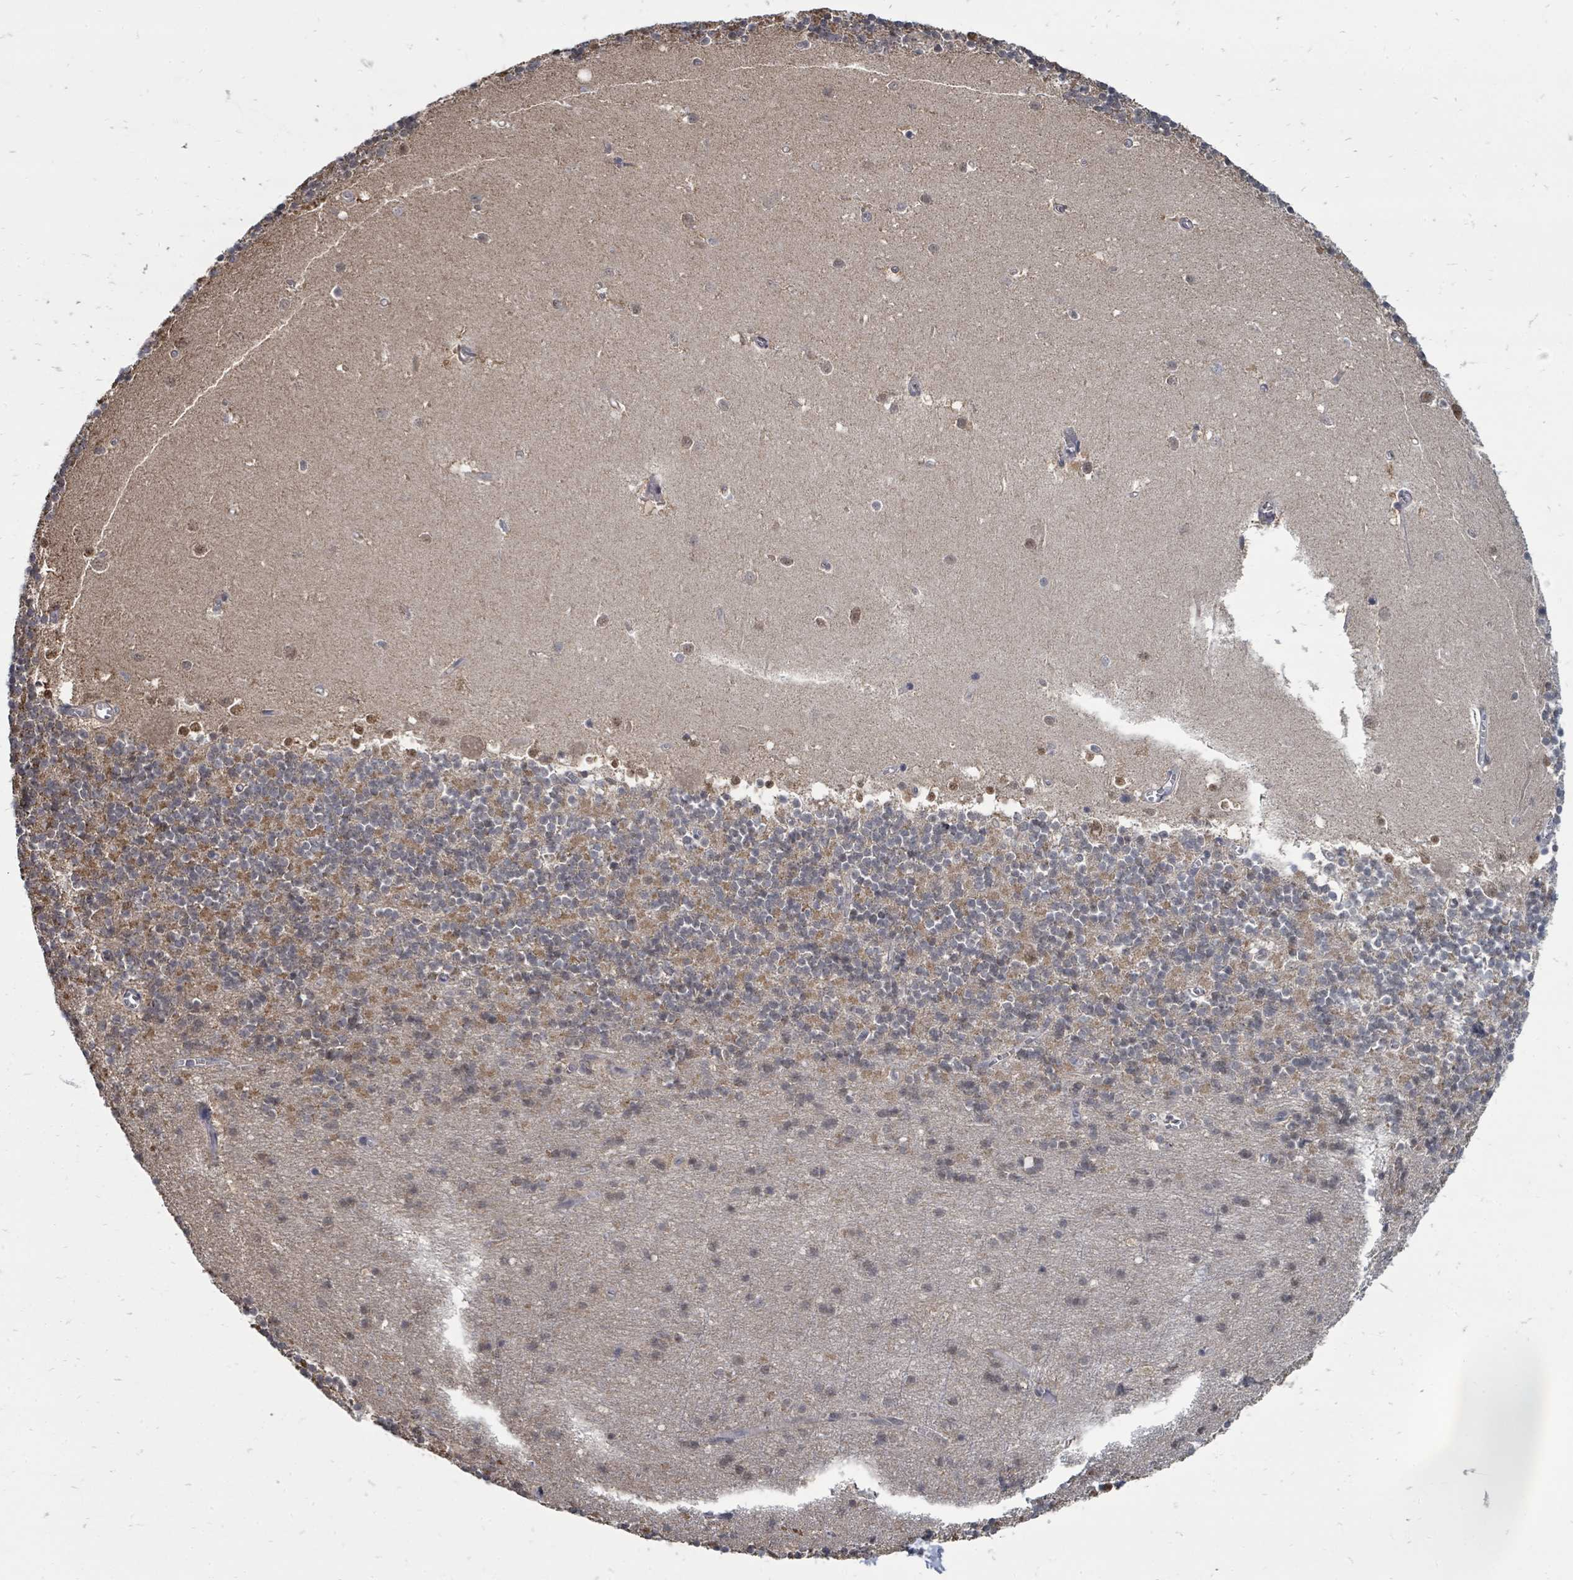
{"staining": {"intensity": "moderate", "quantity": "<25%", "location": "cytoplasmic/membranous"}, "tissue": "cerebellum", "cell_type": "Cells in granular layer", "image_type": "normal", "snomed": [{"axis": "morphology", "description": "Normal tissue, NOS"}, {"axis": "topography", "description": "Cerebellum"}], "caption": "Cells in granular layer show moderate cytoplasmic/membranous positivity in about <25% of cells in unremarkable cerebellum. (DAB IHC with brightfield microscopy, high magnification).", "gene": "MAGOHB", "patient": {"sex": "male", "age": 54}}